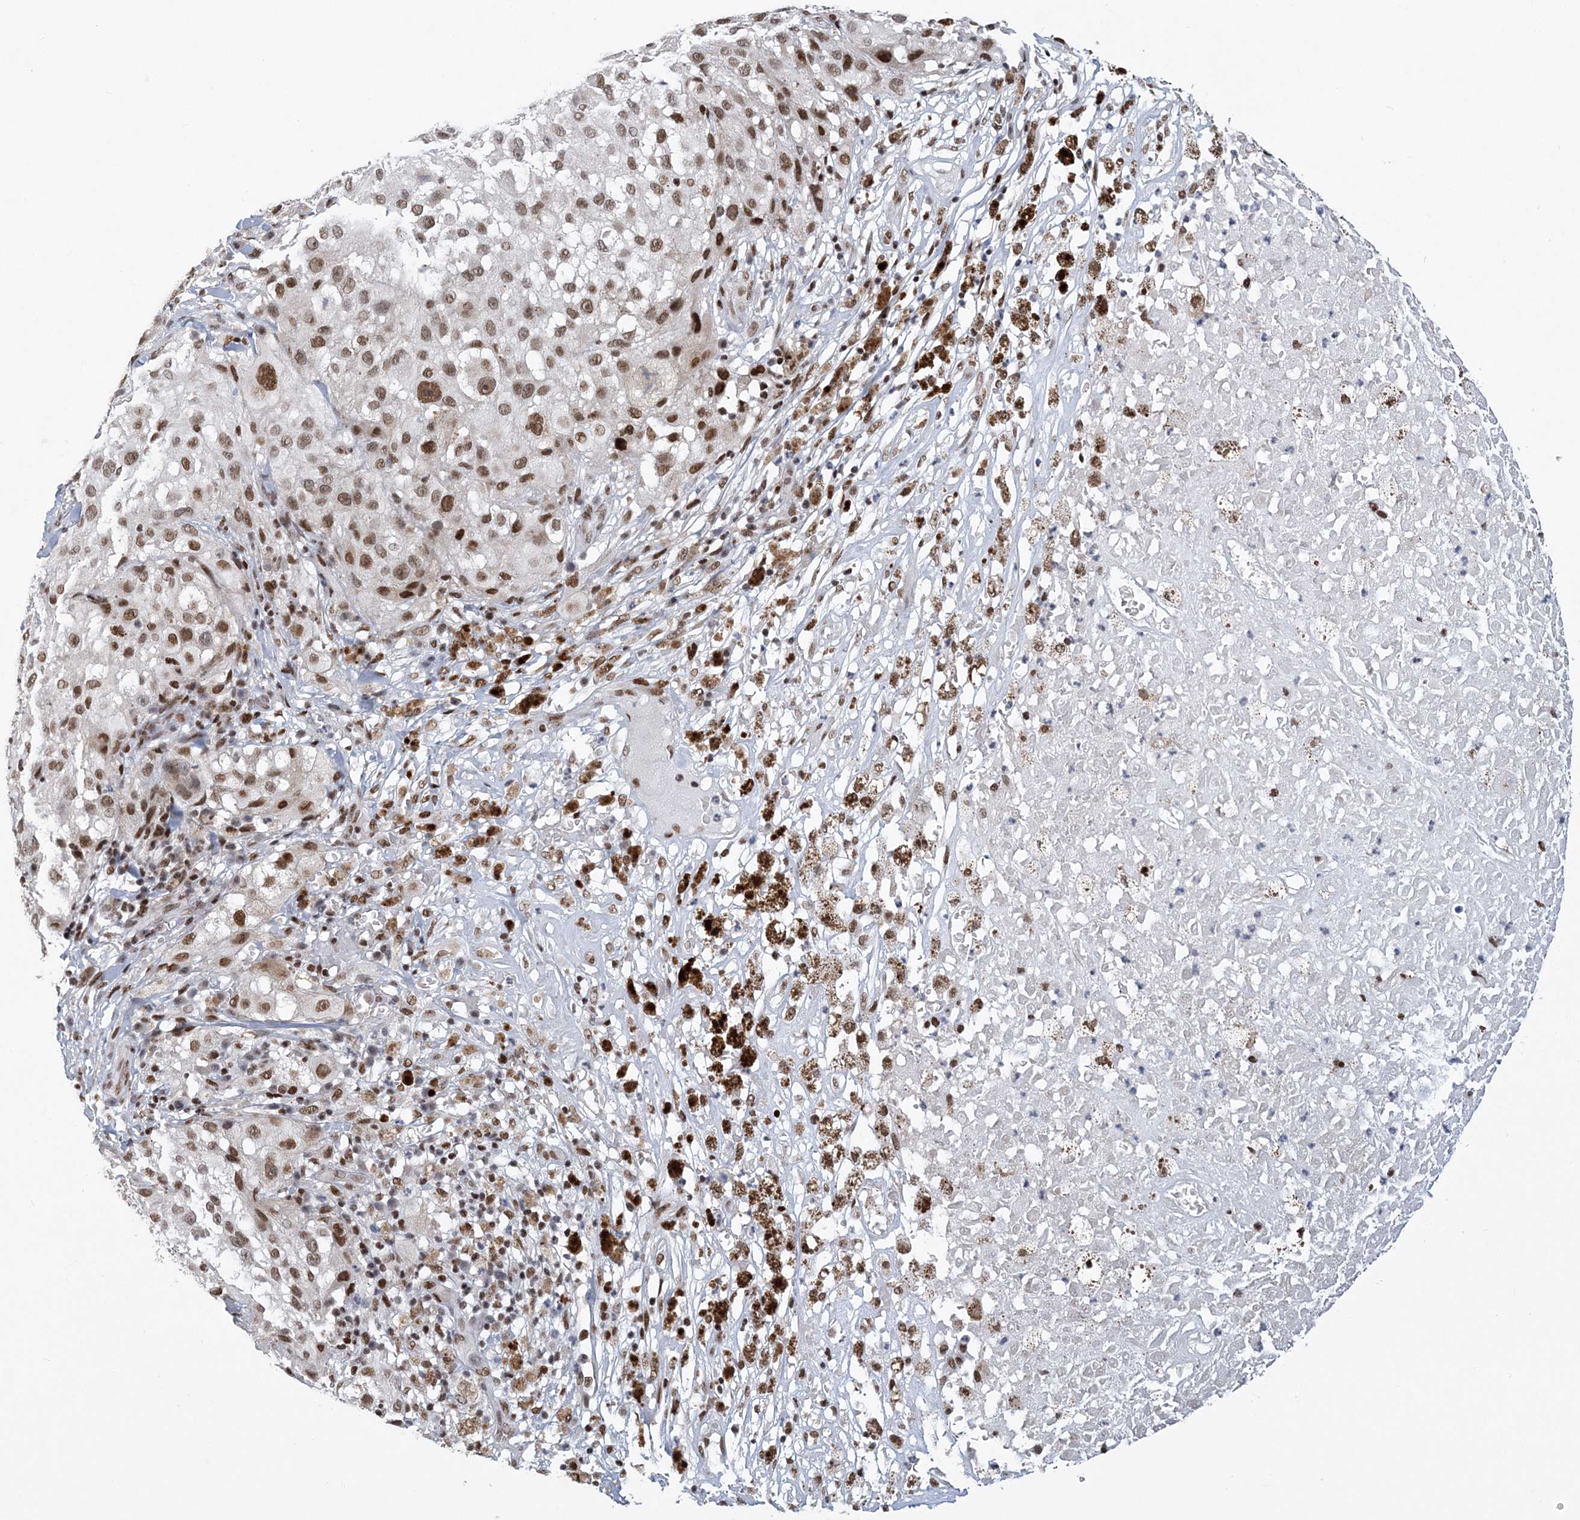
{"staining": {"intensity": "moderate", "quantity": ">75%", "location": "nuclear"}, "tissue": "melanoma", "cell_type": "Tumor cells", "image_type": "cancer", "snomed": [{"axis": "morphology", "description": "Necrosis, NOS"}, {"axis": "morphology", "description": "Malignant melanoma, NOS"}, {"axis": "topography", "description": "Skin"}], "caption": "The immunohistochemical stain highlights moderate nuclear positivity in tumor cells of malignant melanoma tissue.", "gene": "ZBTB7A", "patient": {"sex": "female", "age": 87}}